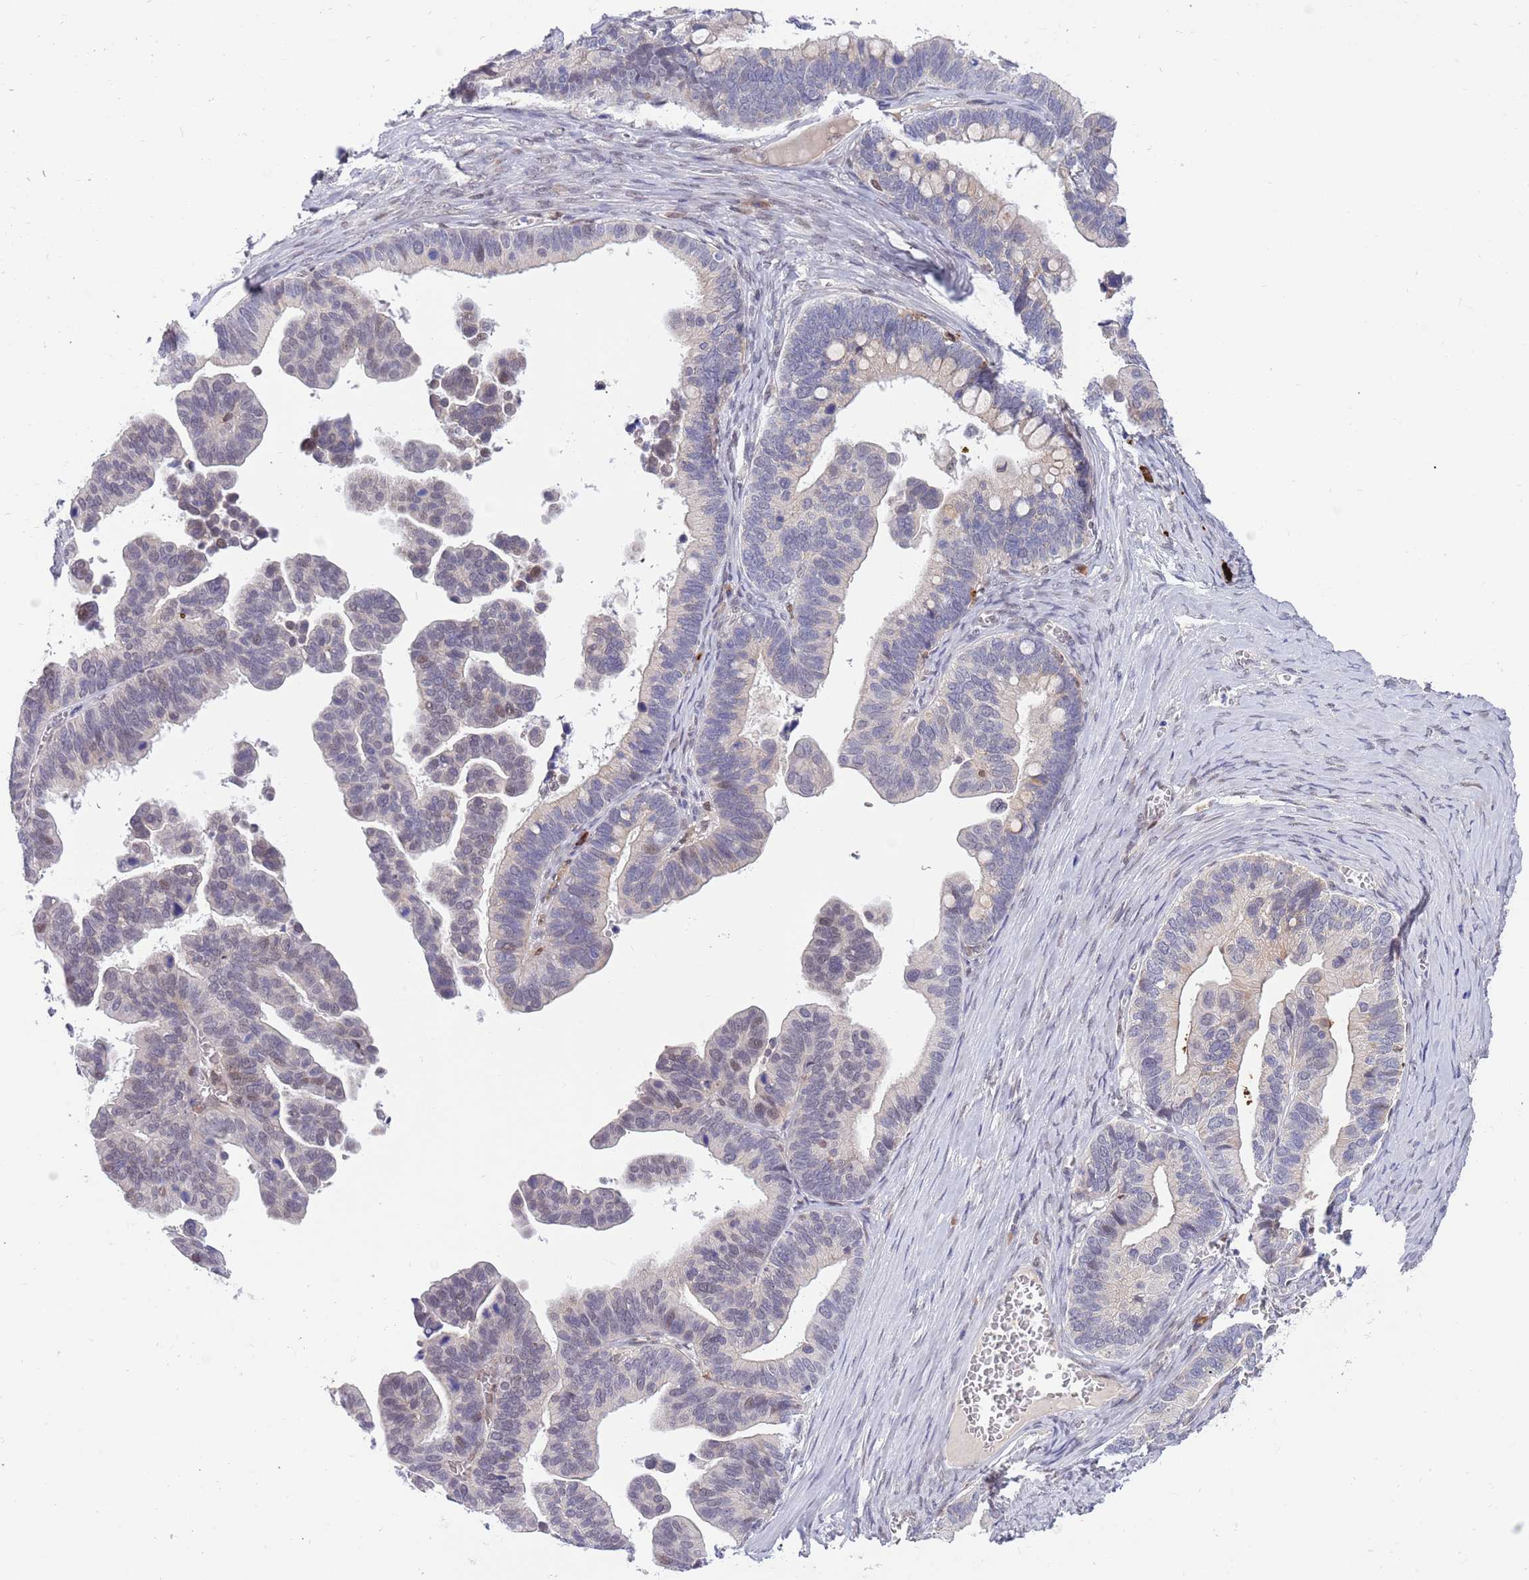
{"staining": {"intensity": "weak", "quantity": "<25%", "location": "nuclear"}, "tissue": "ovarian cancer", "cell_type": "Tumor cells", "image_type": "cancer", "snomed": [{"axis": "morphology", "description": "Cystadenocarcinoma, serous, NOS"}, {"axis": "topography", "description": "Ovary"}], "caption": "High power microscopy image of an IHC histopathology image of ovarian serous cystadenocarcinoma, revealing no significant positivity in tumor cells.", "gene": "NLRP6", "patient": {"sex": "female", "age": 56}}